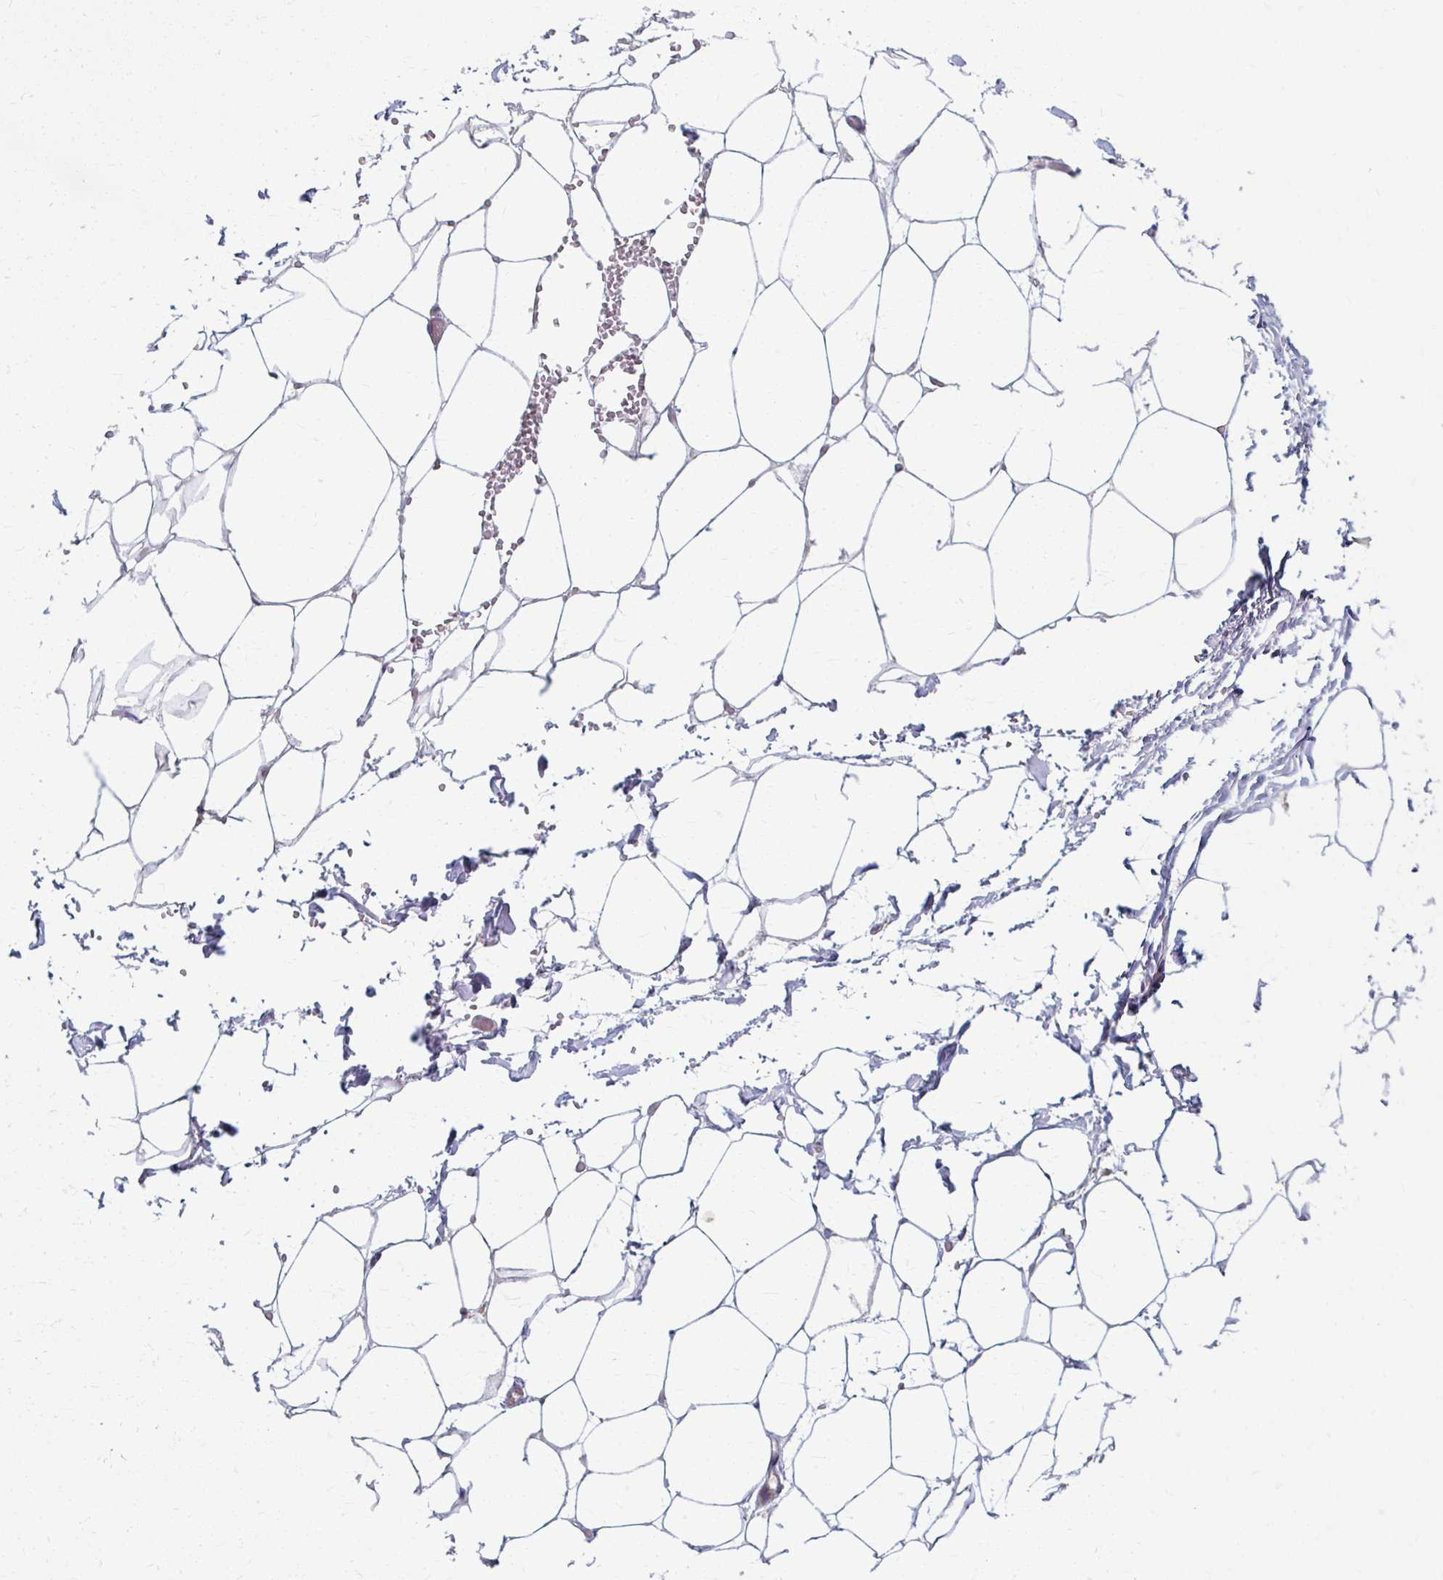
{"staining": {"intensity": "negative", "quantity": "none", "location": "none"}, "tissue": "adipose tissue", "cell_type": "Adipocytes", "image_type": "normal", "snomed": [{"axis": "morphology", "description": "Normal tissue, NOS"}, {"axis": "topography", "description": "Adipose tissue"}, {"axis": "topography", "description": "Vascular tissue"}, {"axis": "topography", "description": "Rectum"}, {"axis": "topography", "description": "Peripheral nerve tissue"}], "caption": "DAB immunohistochemical staining of benign adipose tissue displays no significant staining in adipocytes. (Immunohistochemistry (ihc), brightfield microscopy, high magnification).", "gene": "ZNF555", "patient": {"sex": "female", "age": 69}}